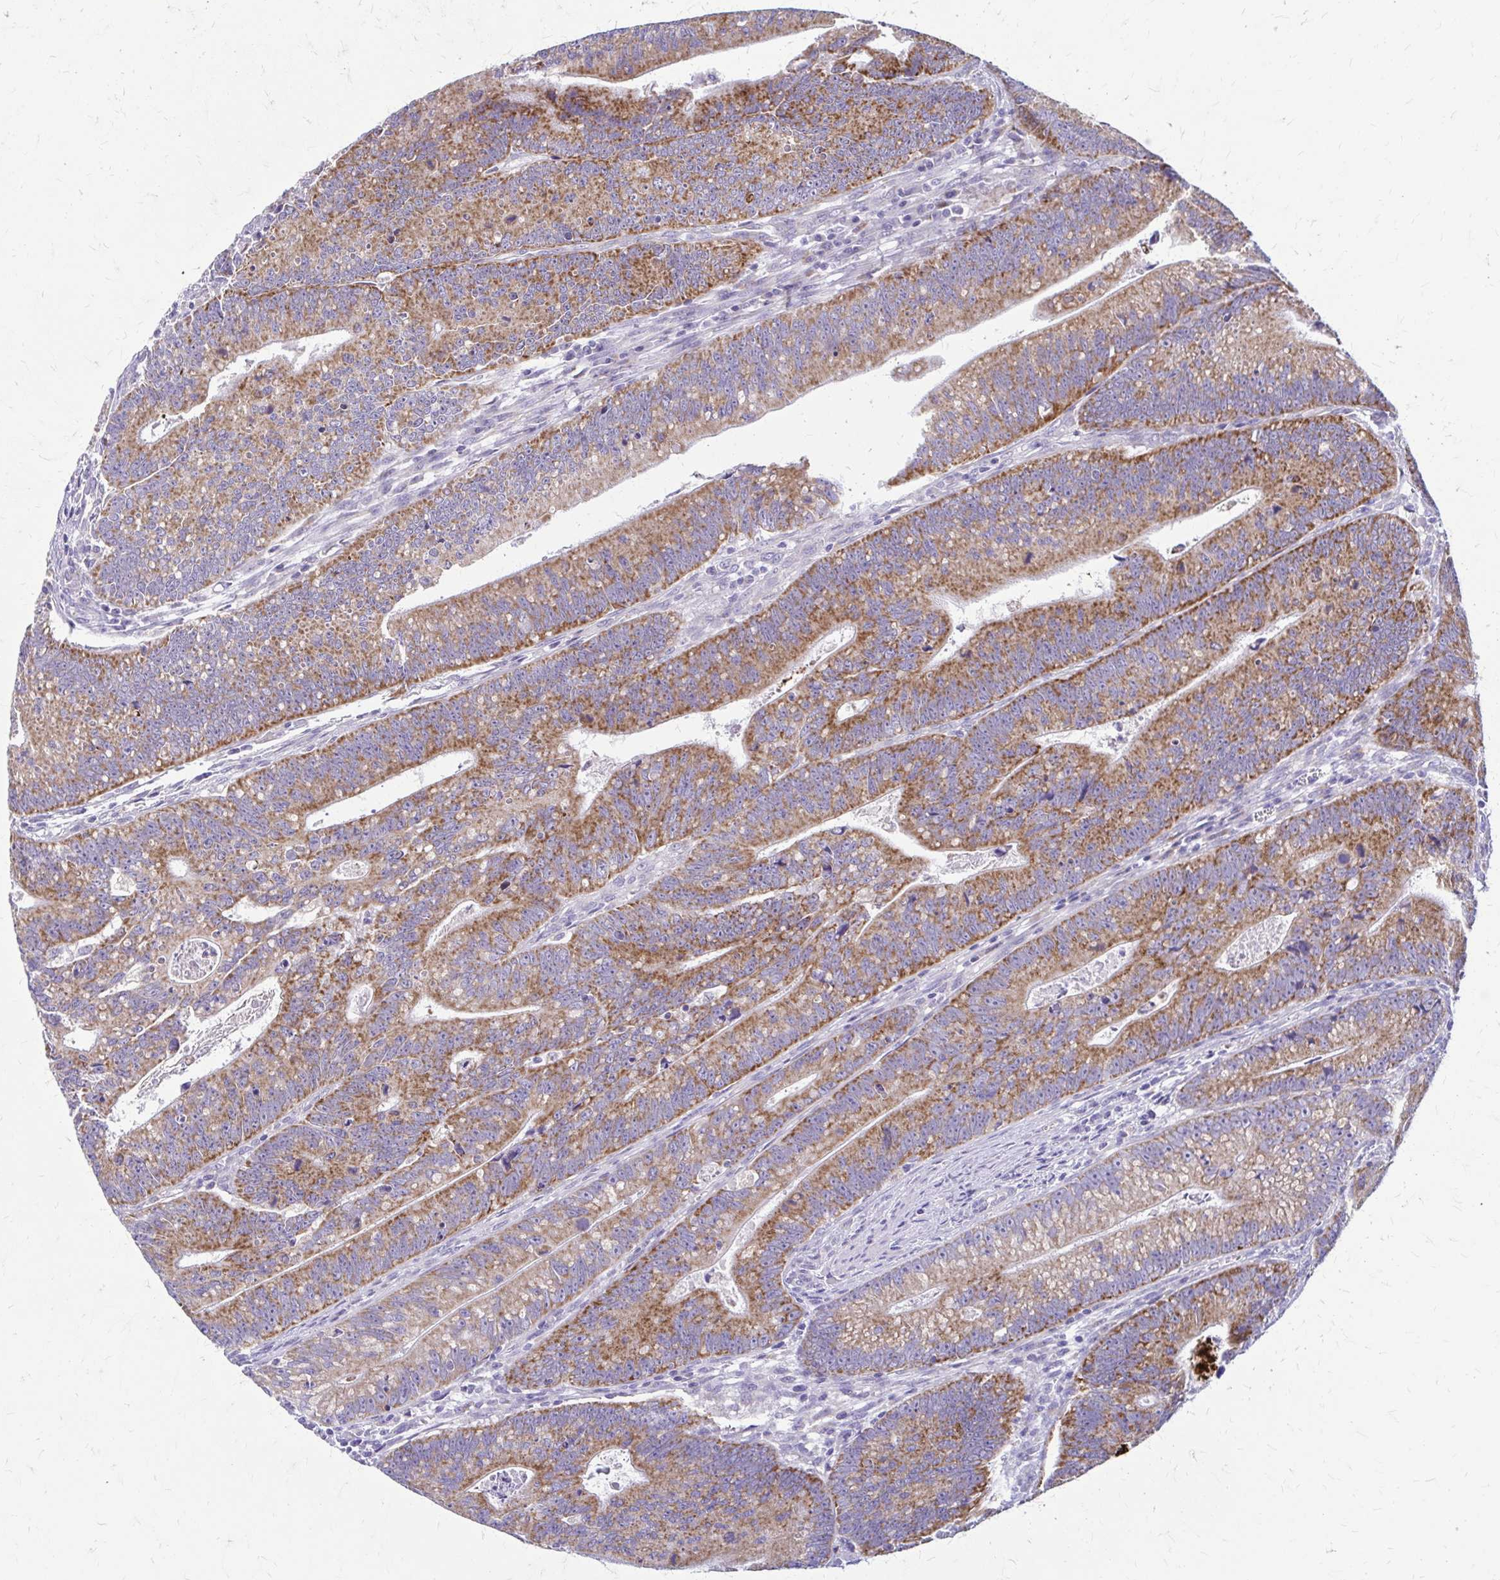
{"staining": {"intensity": "moderate", "quantity": ">75%", "location": "cytoplasmic/membranous"}, "tissue": "colorectal cancer", "cell_type": "Tumor cells", "image_type": "cancer", "snomed": [{"axis": "morphology", "description": "Adenocarcinoma, NOS"}, {"axis": "topography", "description": "Rectum"}], "caption": "This is an image of IHC staining of colorectal adenocarcinoma, which shows moderate positivity in the cytoplasmic/membranous of tumor cells.", "gene": "SAMD13", "patient": {"sex": "female", "age": 81}}